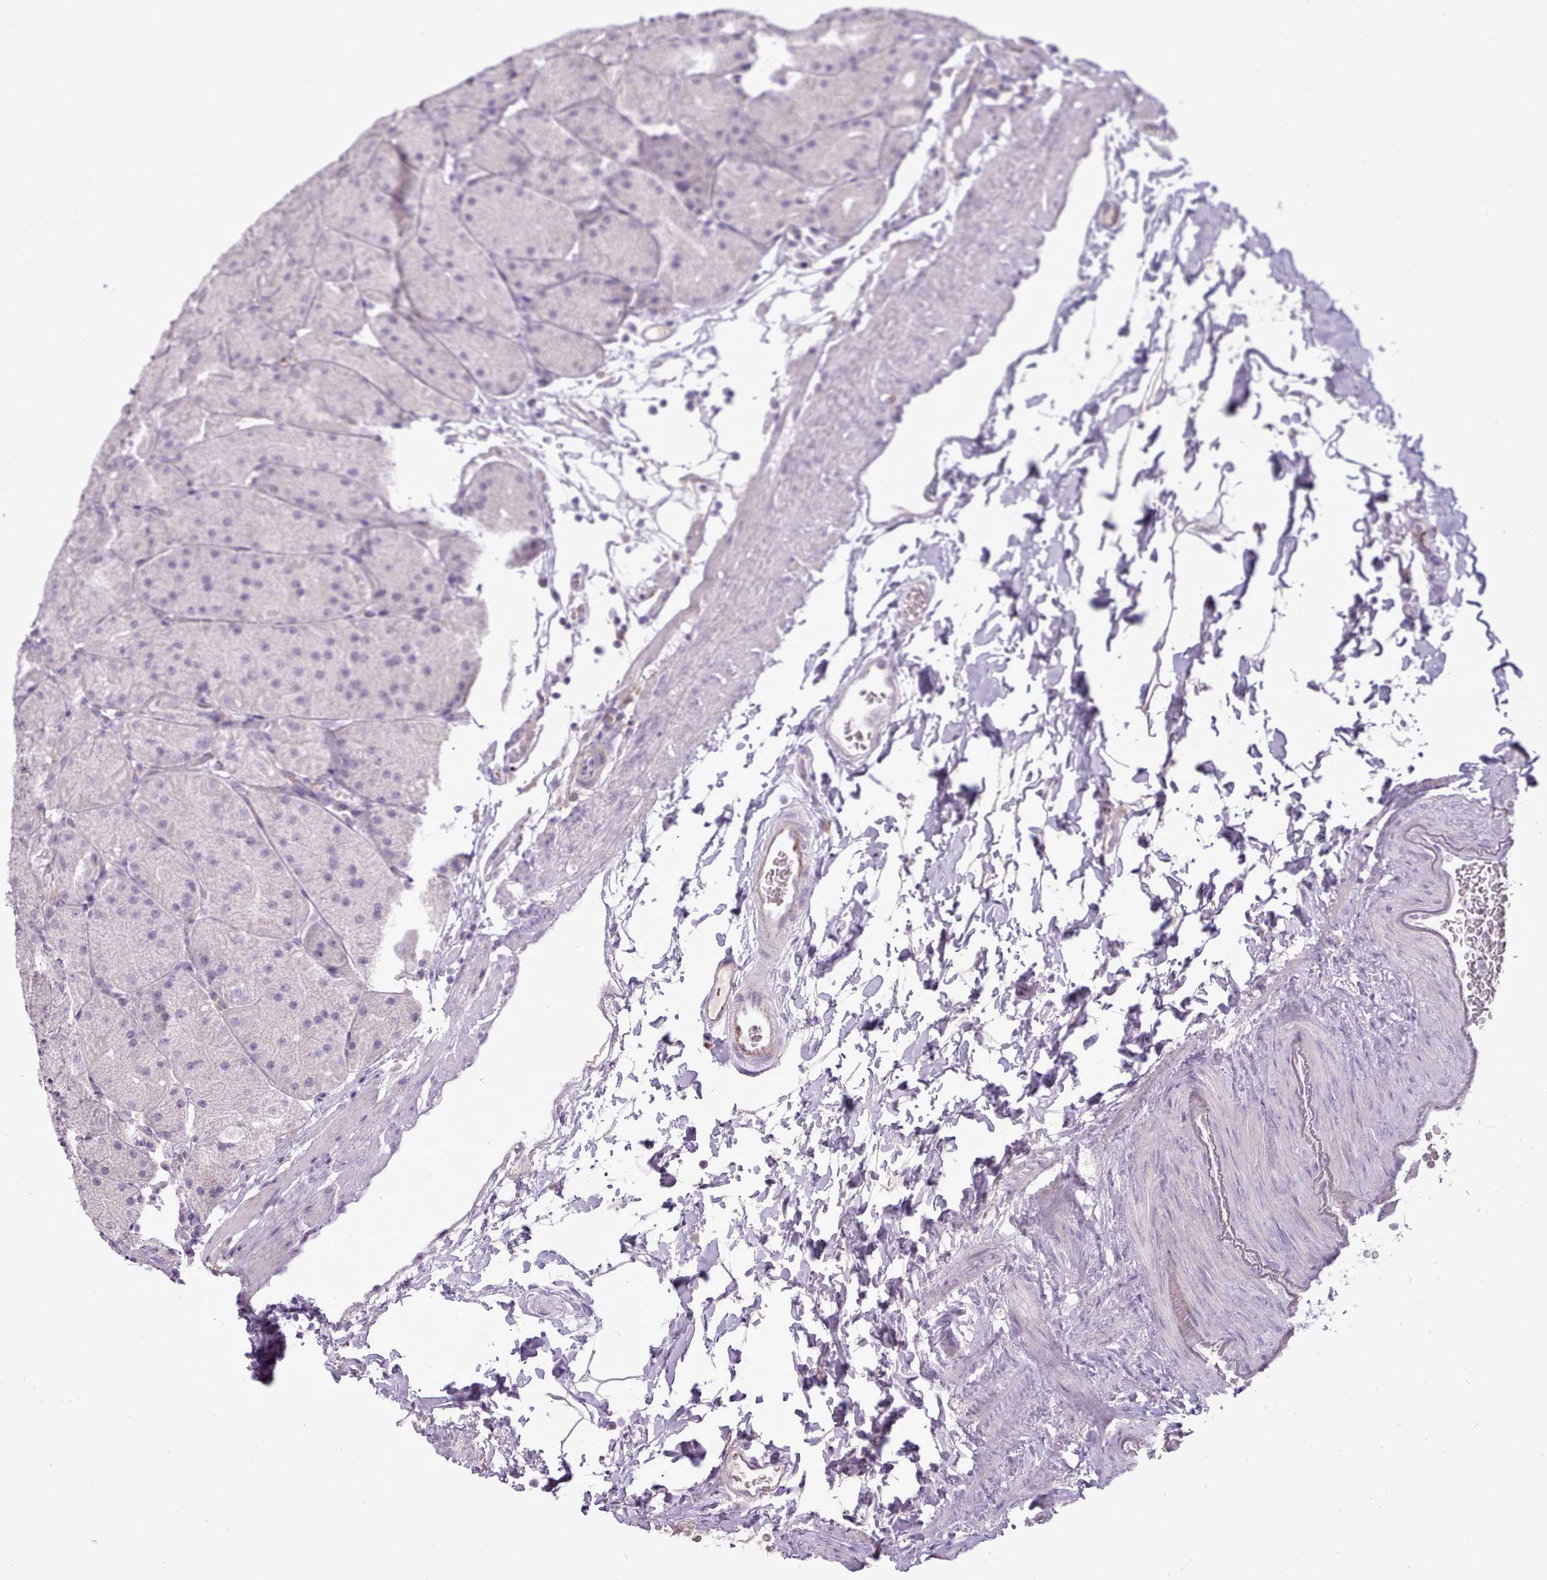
{"staining": {"intensity": "negative", "quantity": "none", "location": "none"}, "tissue": "stomach", "cell_type": "Glandular cells", "image_type": "normal", "snomed": [{"axis": "morphology", "description": "Normal tissue, NOS"}, {"axis": "topography", "description": "Stomach, upper"}, {"axis": "topography", "description": "Stomach, lower"}], "caption": "Glandular cells show no significant protein staining in unremarkable stomach.", "gene": "ATRAID", "patient": {"sex": "male", "age": 67}}